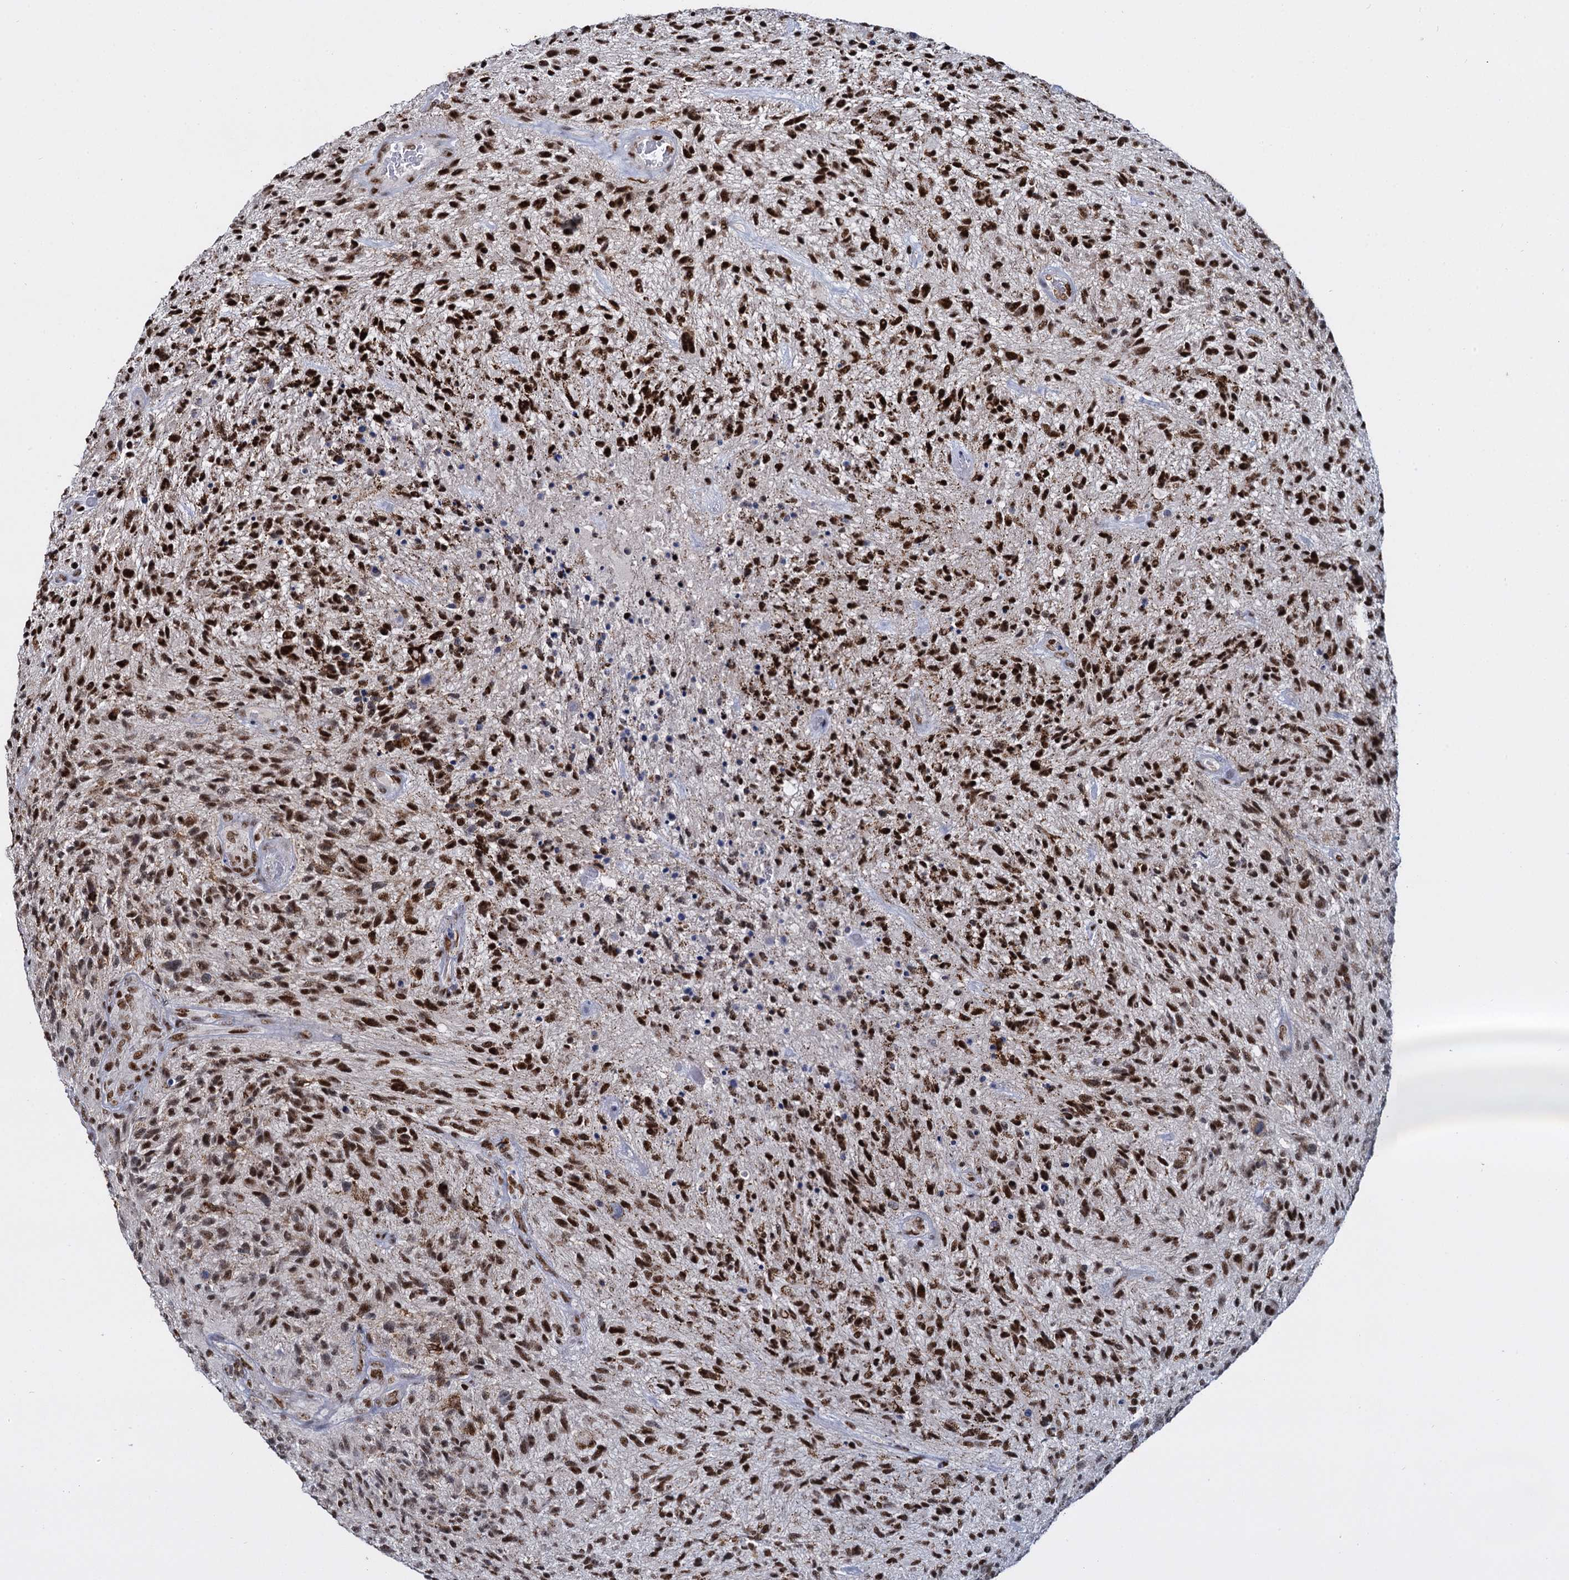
{"staining": {"intensity": "strong", "quantity": ">75%", "location": "nuclear"}, "tissue": "glioma", "cell_type": "Tumor cells", "image_type": "cancer", "snomed": [{"axis": "morphology", "description": "Glioma, malignant, High grade"}, {"axis": "topography", "description": "Brain"}], "caption": "A photomicrograph of human glioma stained for a protein shows strong nuclear brown staining in tumor cells.", "gene": "RPUSD4", "patient": {"sex": "male", "age": 47}}